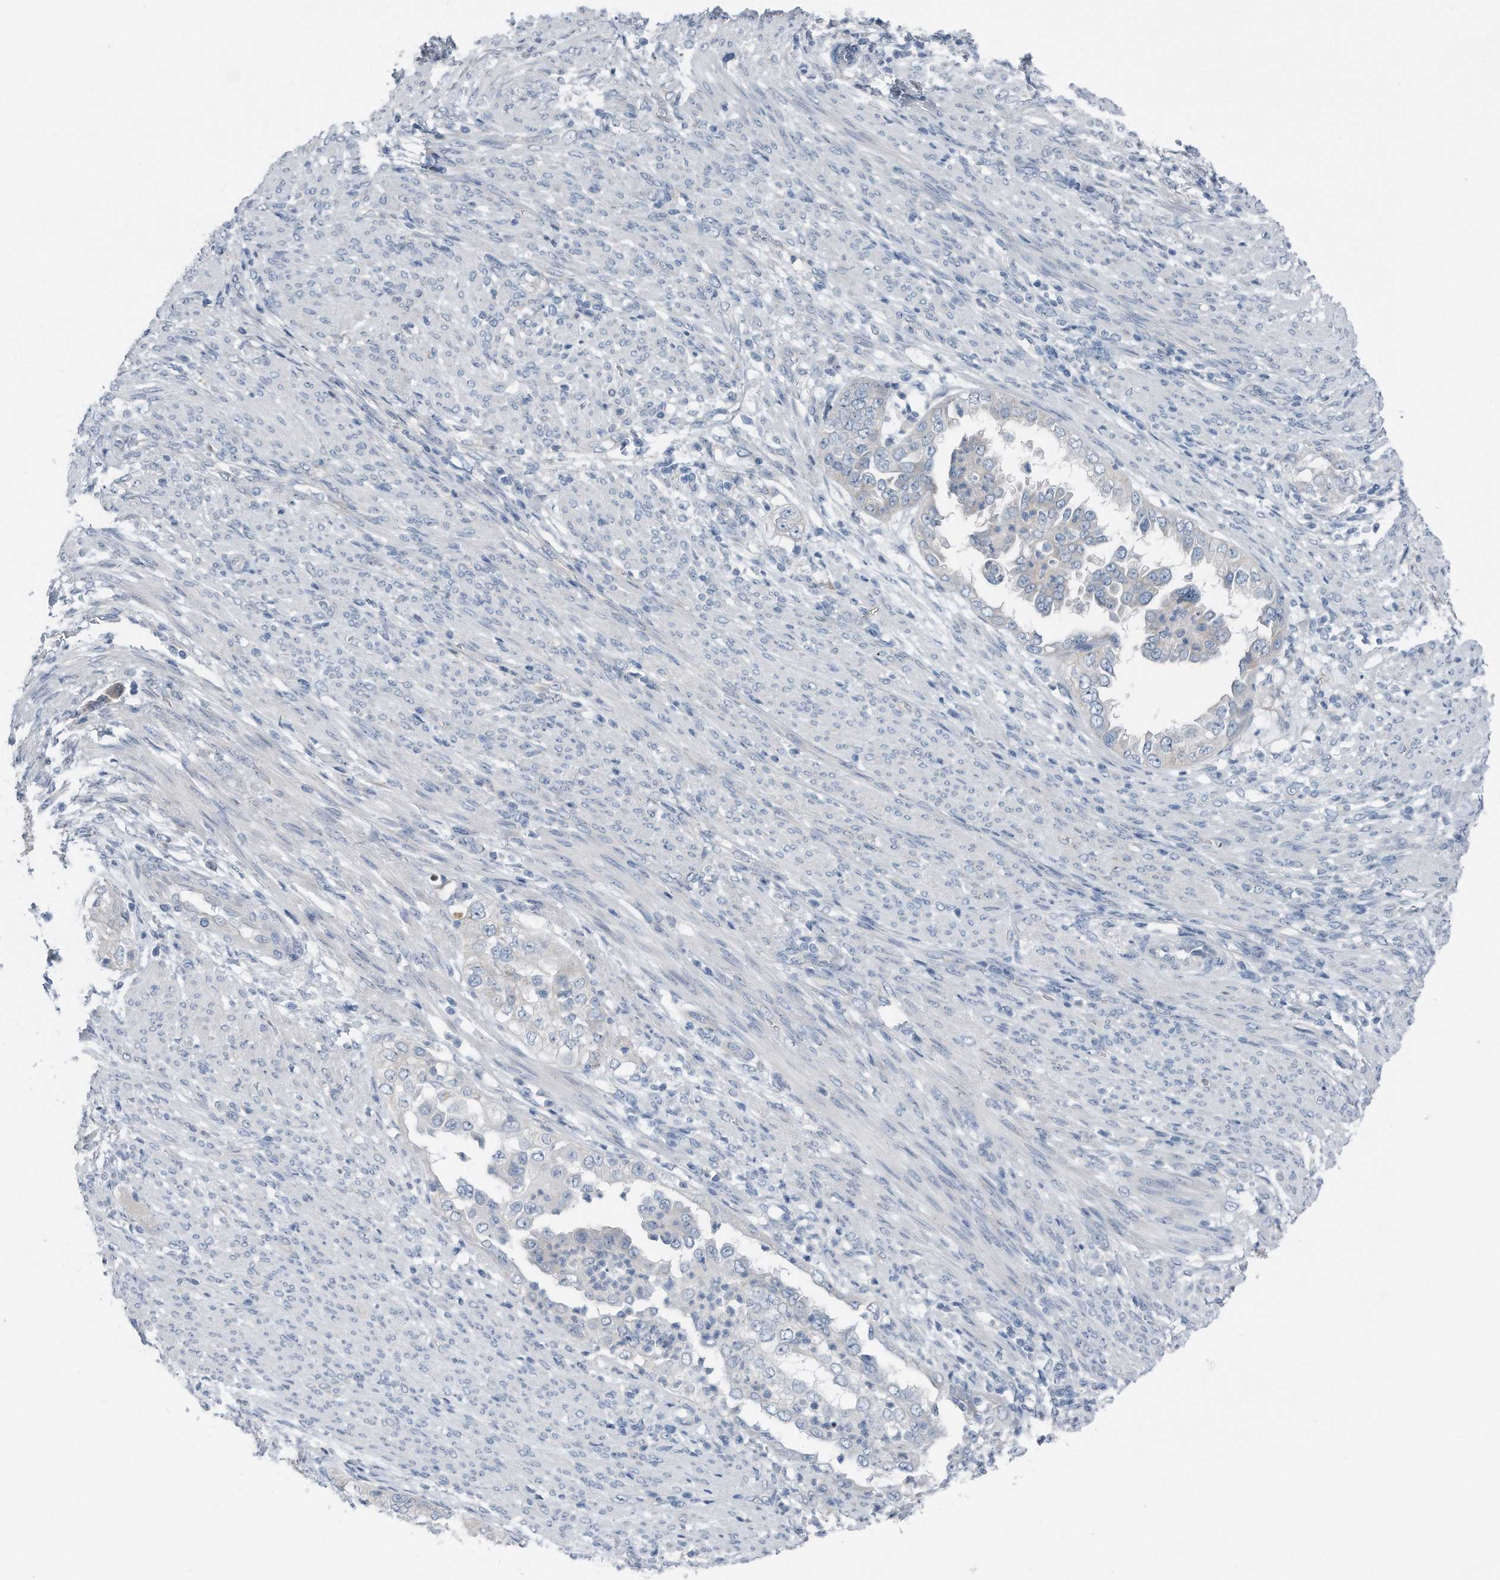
{"staining": {"intensity": "negative", "quantity": "none", "location": "none"}, "tissue": "endometrial cancer", "cell_type": "Tumor cells", "image_type": "cancer", "snomed": [{"axis": "morphology", "description": "Adenocarcinoma, NOS"}, {"axis": "topography", "description": "Endometrium"}], "caption": "Immunohistochemical staining of adenocarcinoma (endometrial) reveals no significant expression in tumor cells.", "gene": "YRDC", "patient": {"sex": "female", "age": 85}}